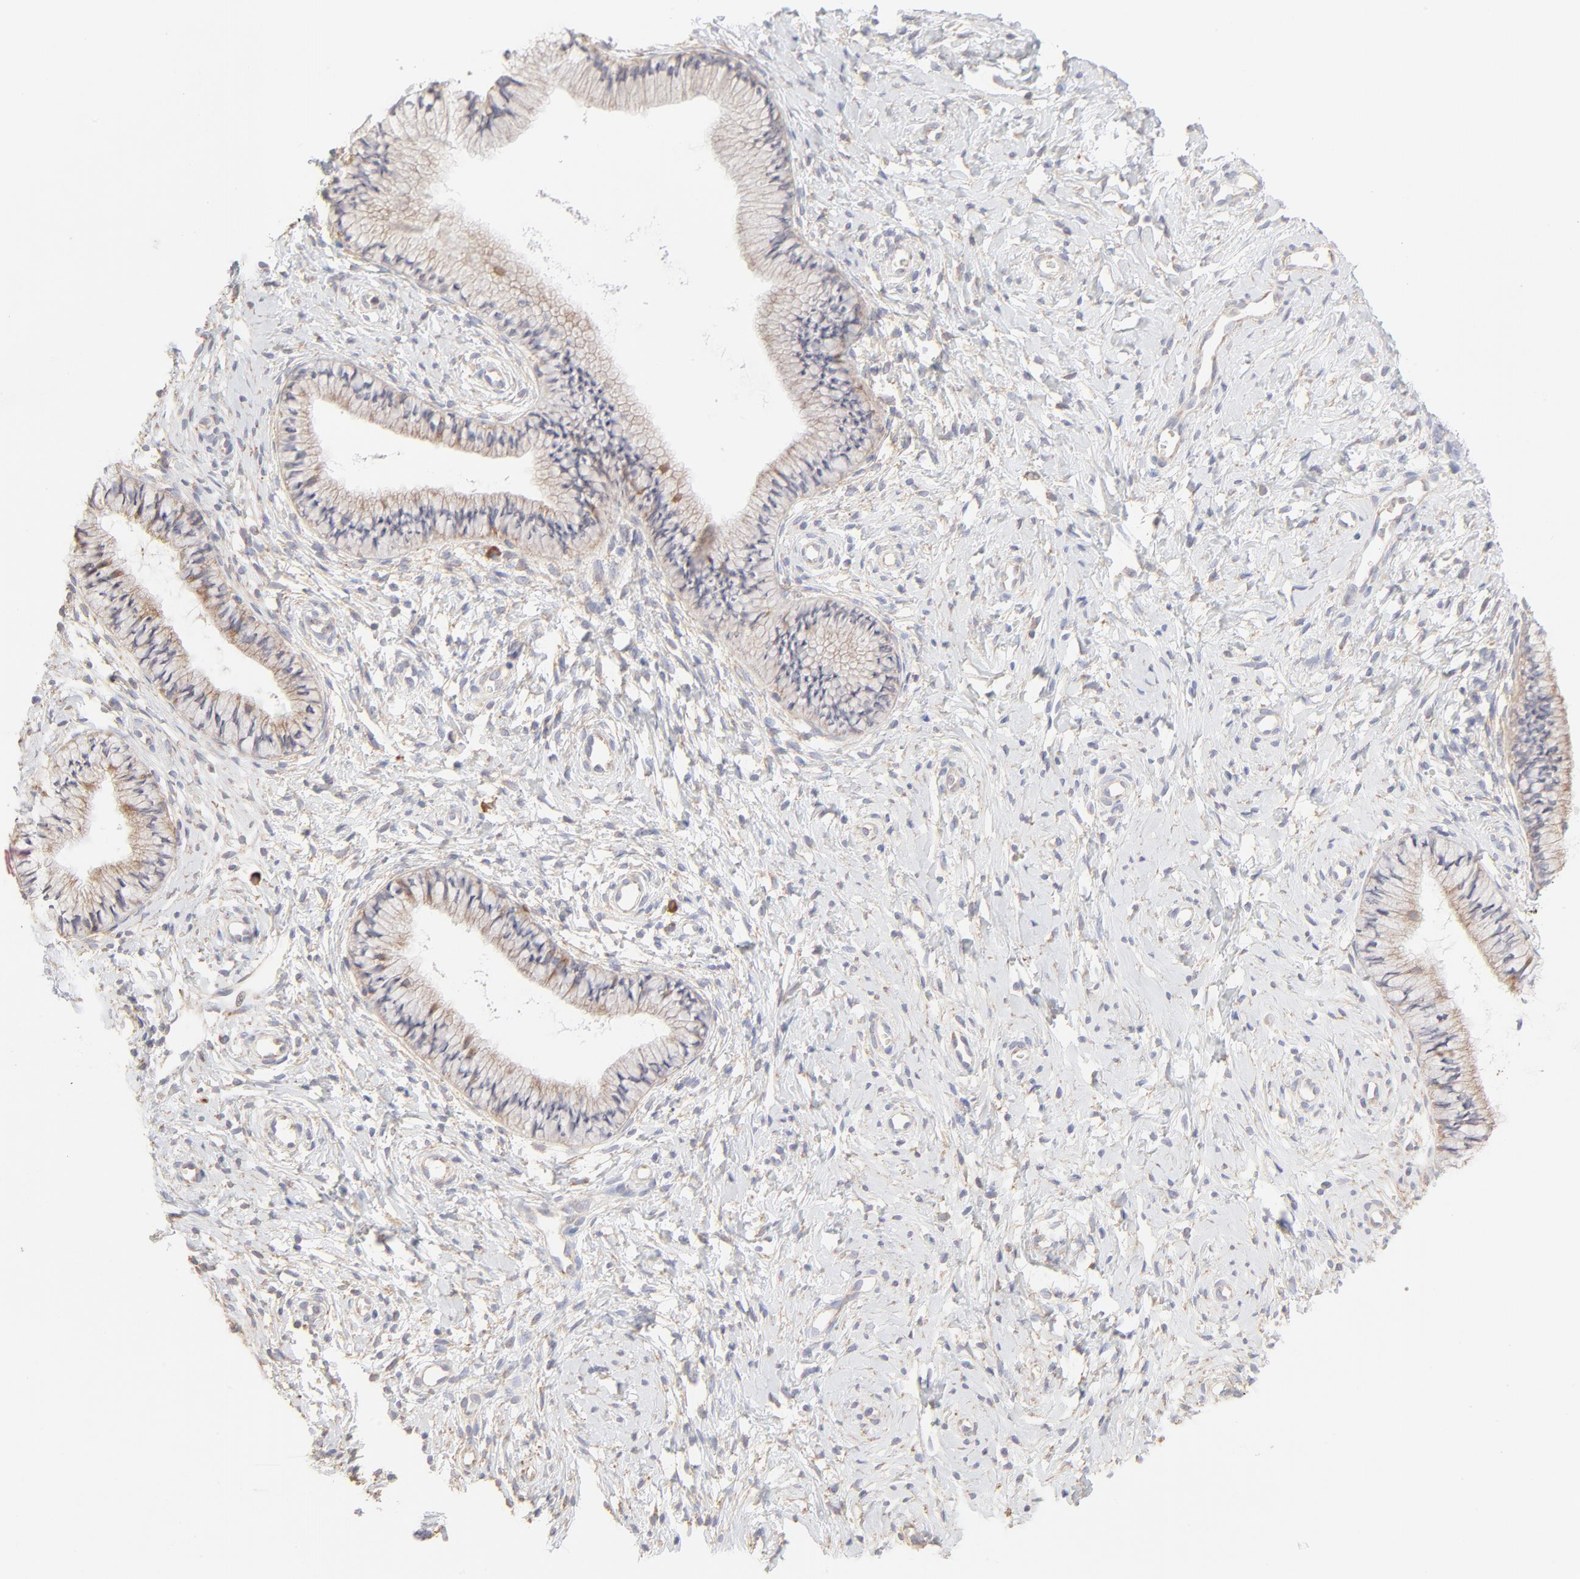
{"staining": {"intensity": "moderate", "quantity": ">75%", "location": "cytoplasmic/membranous"}, "tissue": "cervix", "cell_type": "Glandular cells", "image_type": "normal", "snomed": [{"axis": "morphology", "description": "Normal tissue, NOS"}, {"axis": "topography", "description": "Cervix"}], "caption": "Glandular cells demonstrate moderate cytoplasmic/membranous expression in approximately >75% of cells in normal cervix. The staining is performed using DAB brown chromogen to label protein expression. The nuclei are counter-stained blue using hematoxylin.", "gene": "RPS21", "patient": {"sex": "female", "age": 46}}